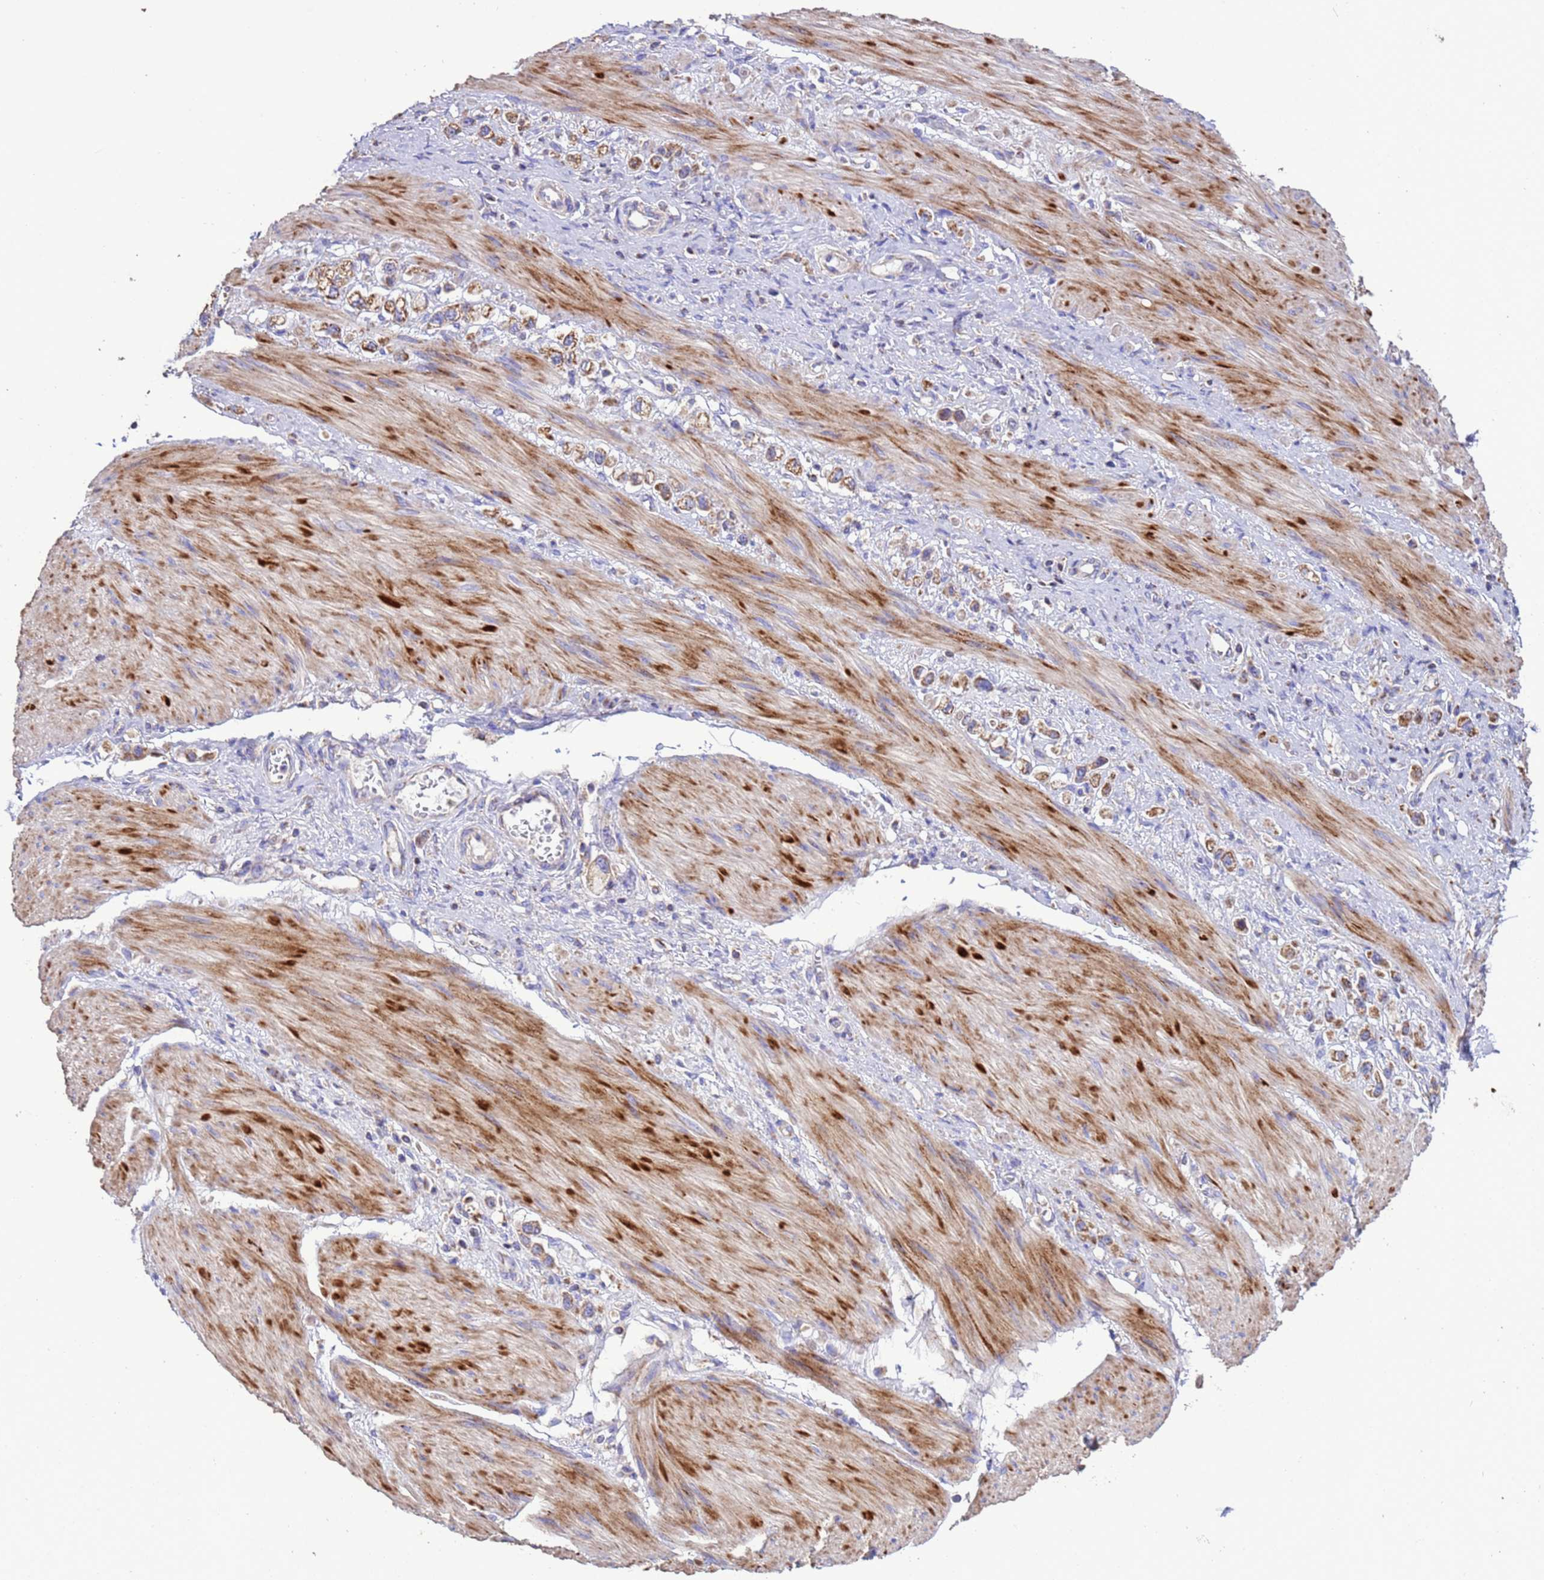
{"staining": {"intensity": "moderate", "quantity": ">75%", "location": "cytoplasmic/membranous"}, "tissue": "stomach cancer", "cell_type": "Tumor cells", "image_type": "cancer", "snomed": [{"axis": "morphology", "description": "Adenocarcinoma, NOS"}, {"axis": "topography", "description": "Stomach"}], "caption": "A brown stain labels moderate cytoplasmic/membranous positivity of a protein in human adenocarcinoma (stomach) tumor cells.", "gene": "ZNFX1", "patient": {"sex": "female", "age": 65}}